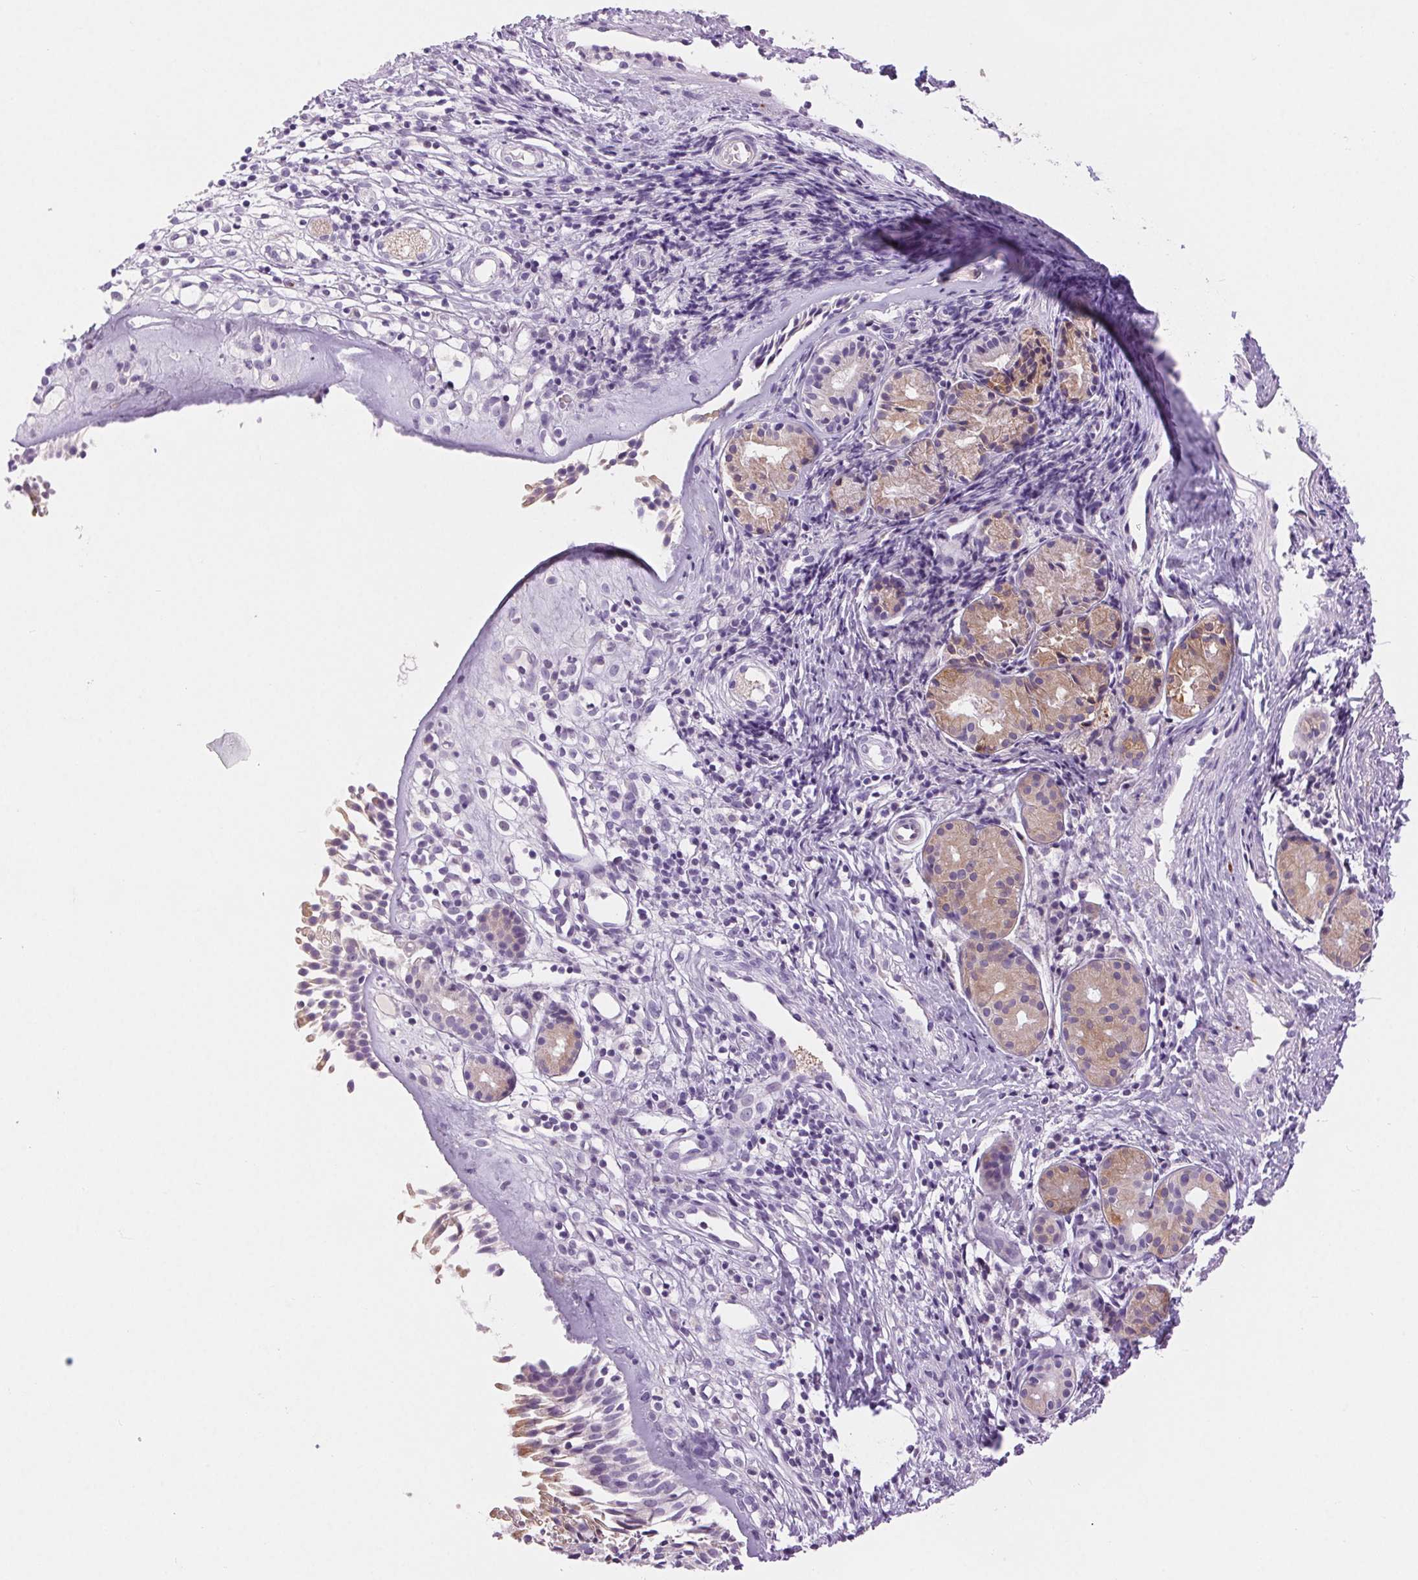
{"staining": {"intensity": "weak", "quantity": "25%-75%", "location": "cytoplasmic/membranous"}, "tissue": "nasopharynx", "cell_type": "Respiratory epithelial cells", "image_type": "normal", "snomed": [{"axis": "morphology", "description": "Normal tissue, NOS"}, {"axis": "topography", "description": "Nasopharynx"}], "caption": "Immunohistochemistry (IHC) of benign nasopharynx exhibits low levels of weak cytoplasmic/membranous positivity in about 25%-75% of respiratory epithelial cells. (brown staining indicates protein expression, while blue staining denotes nuclei).", "gene": "ARHGAP11B", "patient": {"sex": "male", "age": 58}}